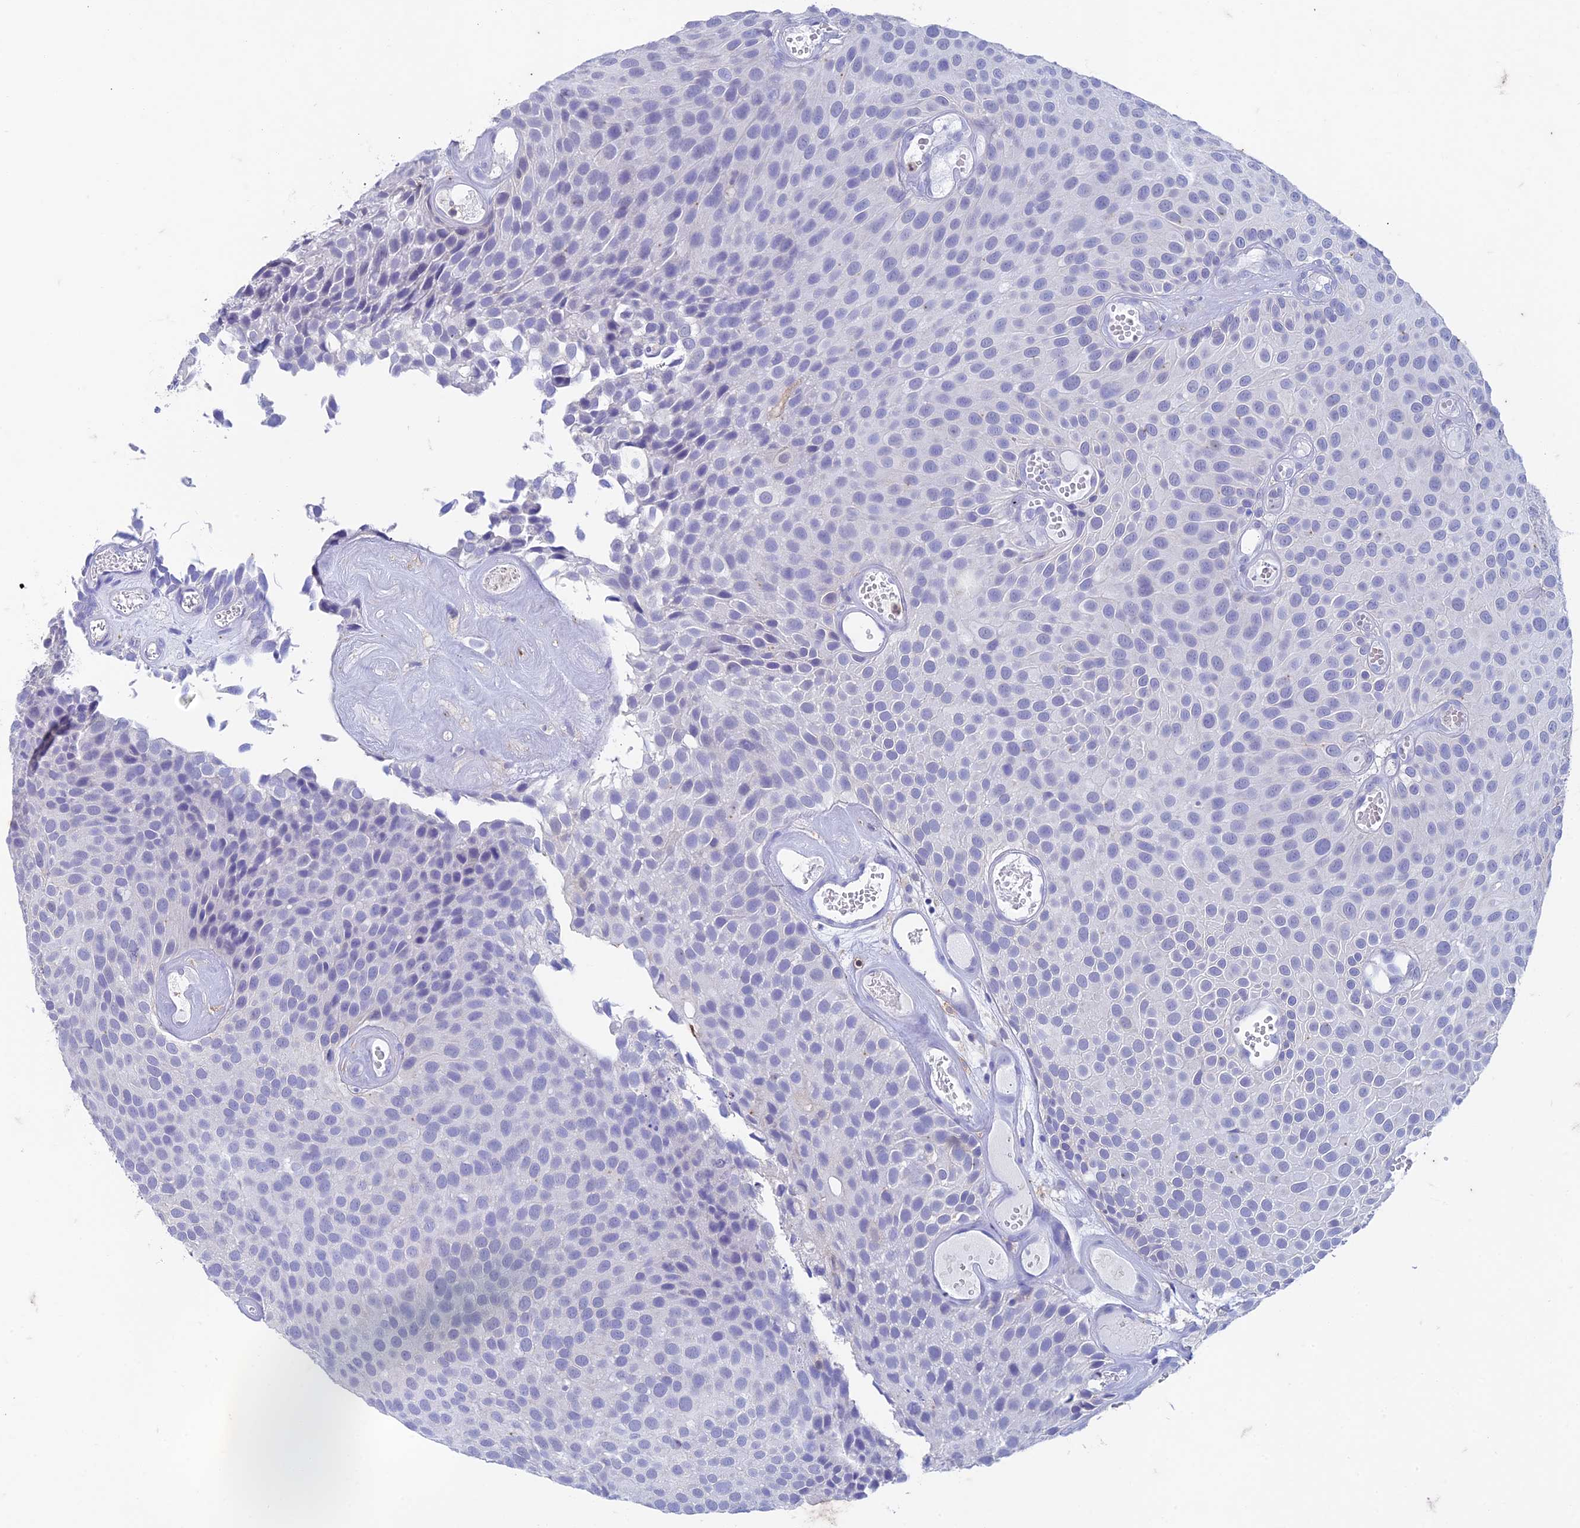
{"staining": {"intensity": "negative", "quantity": "none", "location": "none"}, "tissue": "urothelial cancer", "cell_type": "Tumor cells", "image_type": "cancer", "snomed": [{"axis": "morphology", "description": "Urothelial carcinoma, Low grade"}, {"axis": "topography", "description": "Urinary bladder"}], "caption": "Tumor cells are negative for protein expression in human urothelial cancer.", "gene": "FGF7", "patient": {"sex": "male", "age": 89}}